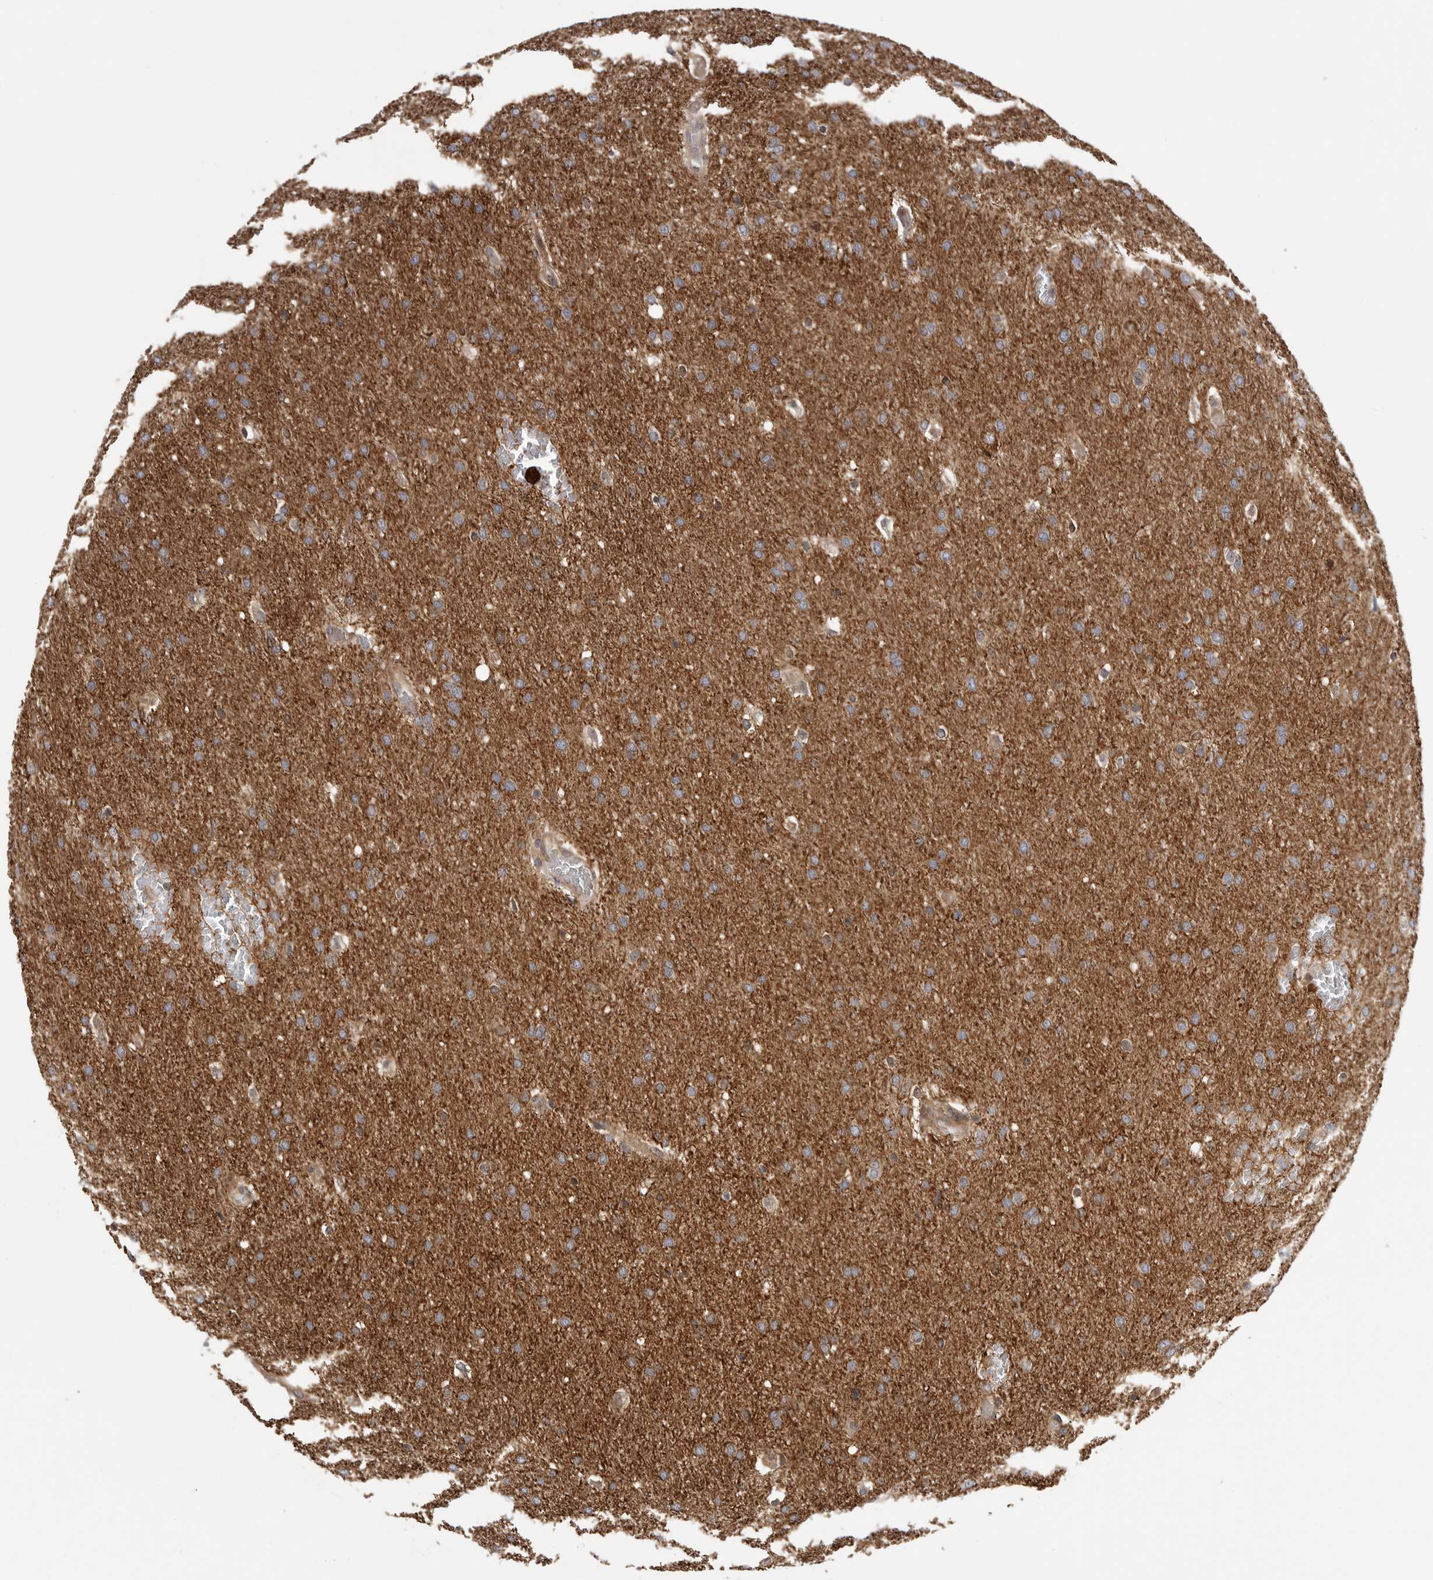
{"staining": {"intensity": "negative", "quantity": "none", "location": "none"}, "tissue": "glioma", "cell_type": "Tumor cells", "image_type": "cancer", "snomed": [{"axis": "morphology", "description": "Glioma, malignant, Low grade"}, {"axis": "topography", "description": "Brain"}], "caption": "Immunohistochemistry of human glioma exhibits no staining in tumor cells.", "gene": "OXR1", "patient": {"sex": "female", "age": 37}}